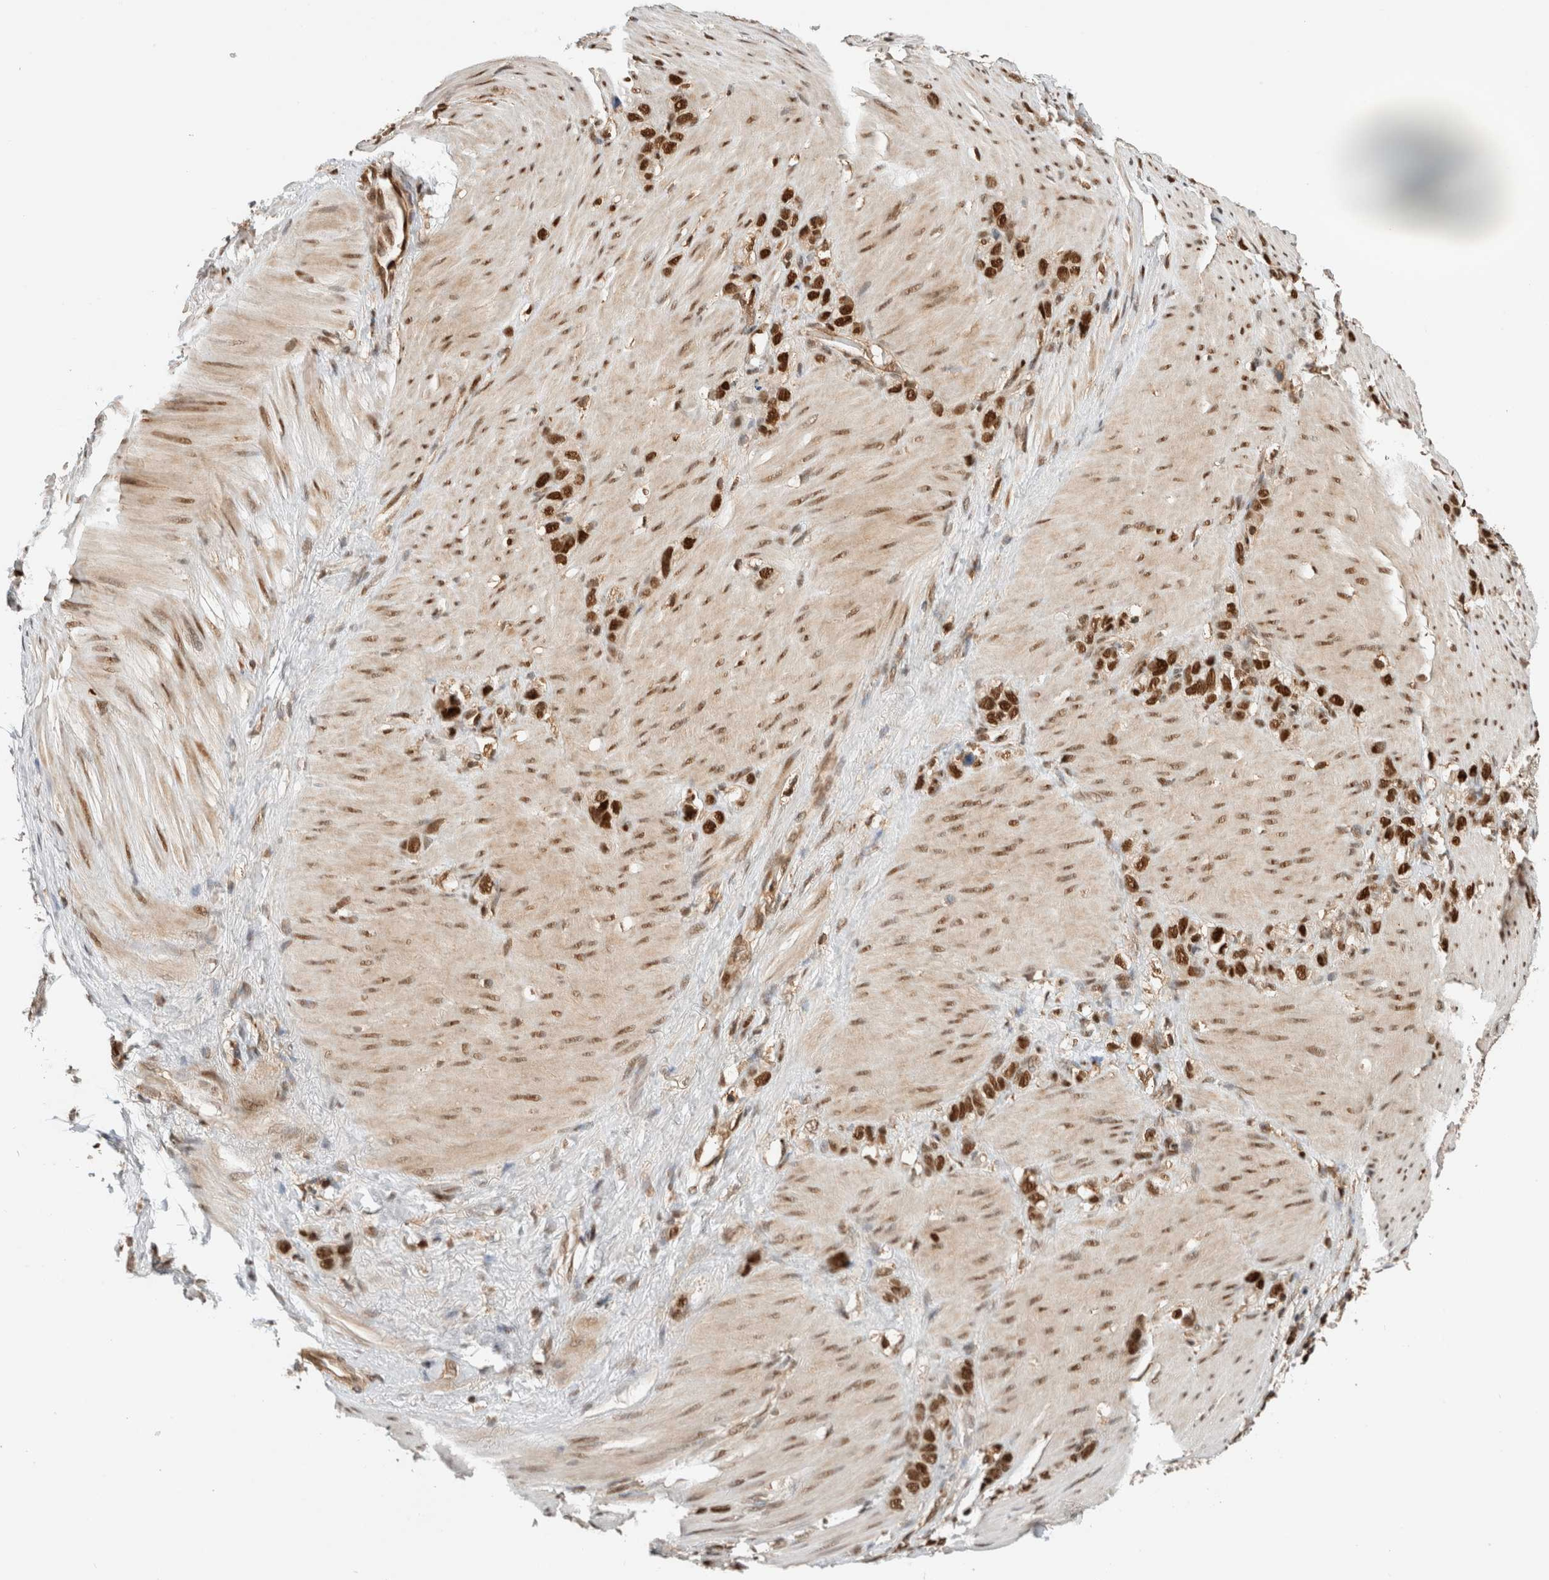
{"staining": {"intensity": "strong", "quantity": ">75%", "location": "nuclear"}, "tissue": "stomach cancer", "cell_type": "Tumor cells", "image_type": "cancer", "snomed": [{"axis": "morphology", "description": "Normal tissue, NOS"}, {"axis": "morphology", "description": "Adenocarcinoma, NOS"}, {"axis": "morphology", "description": "Adenocarcinoma, High grade"}, {"axis": "topography", "description": "Stomach, upper"}, {"axis": "topography", "description": "Stomach"}], "caption": "A brown stain shows strong nuclear positivity of a protein in stomach cancer (adenocarcinoma (high-grade)) tumor cells.", "gene": "SNRNP40", "patient": {"sex": "female", "age": 65}}